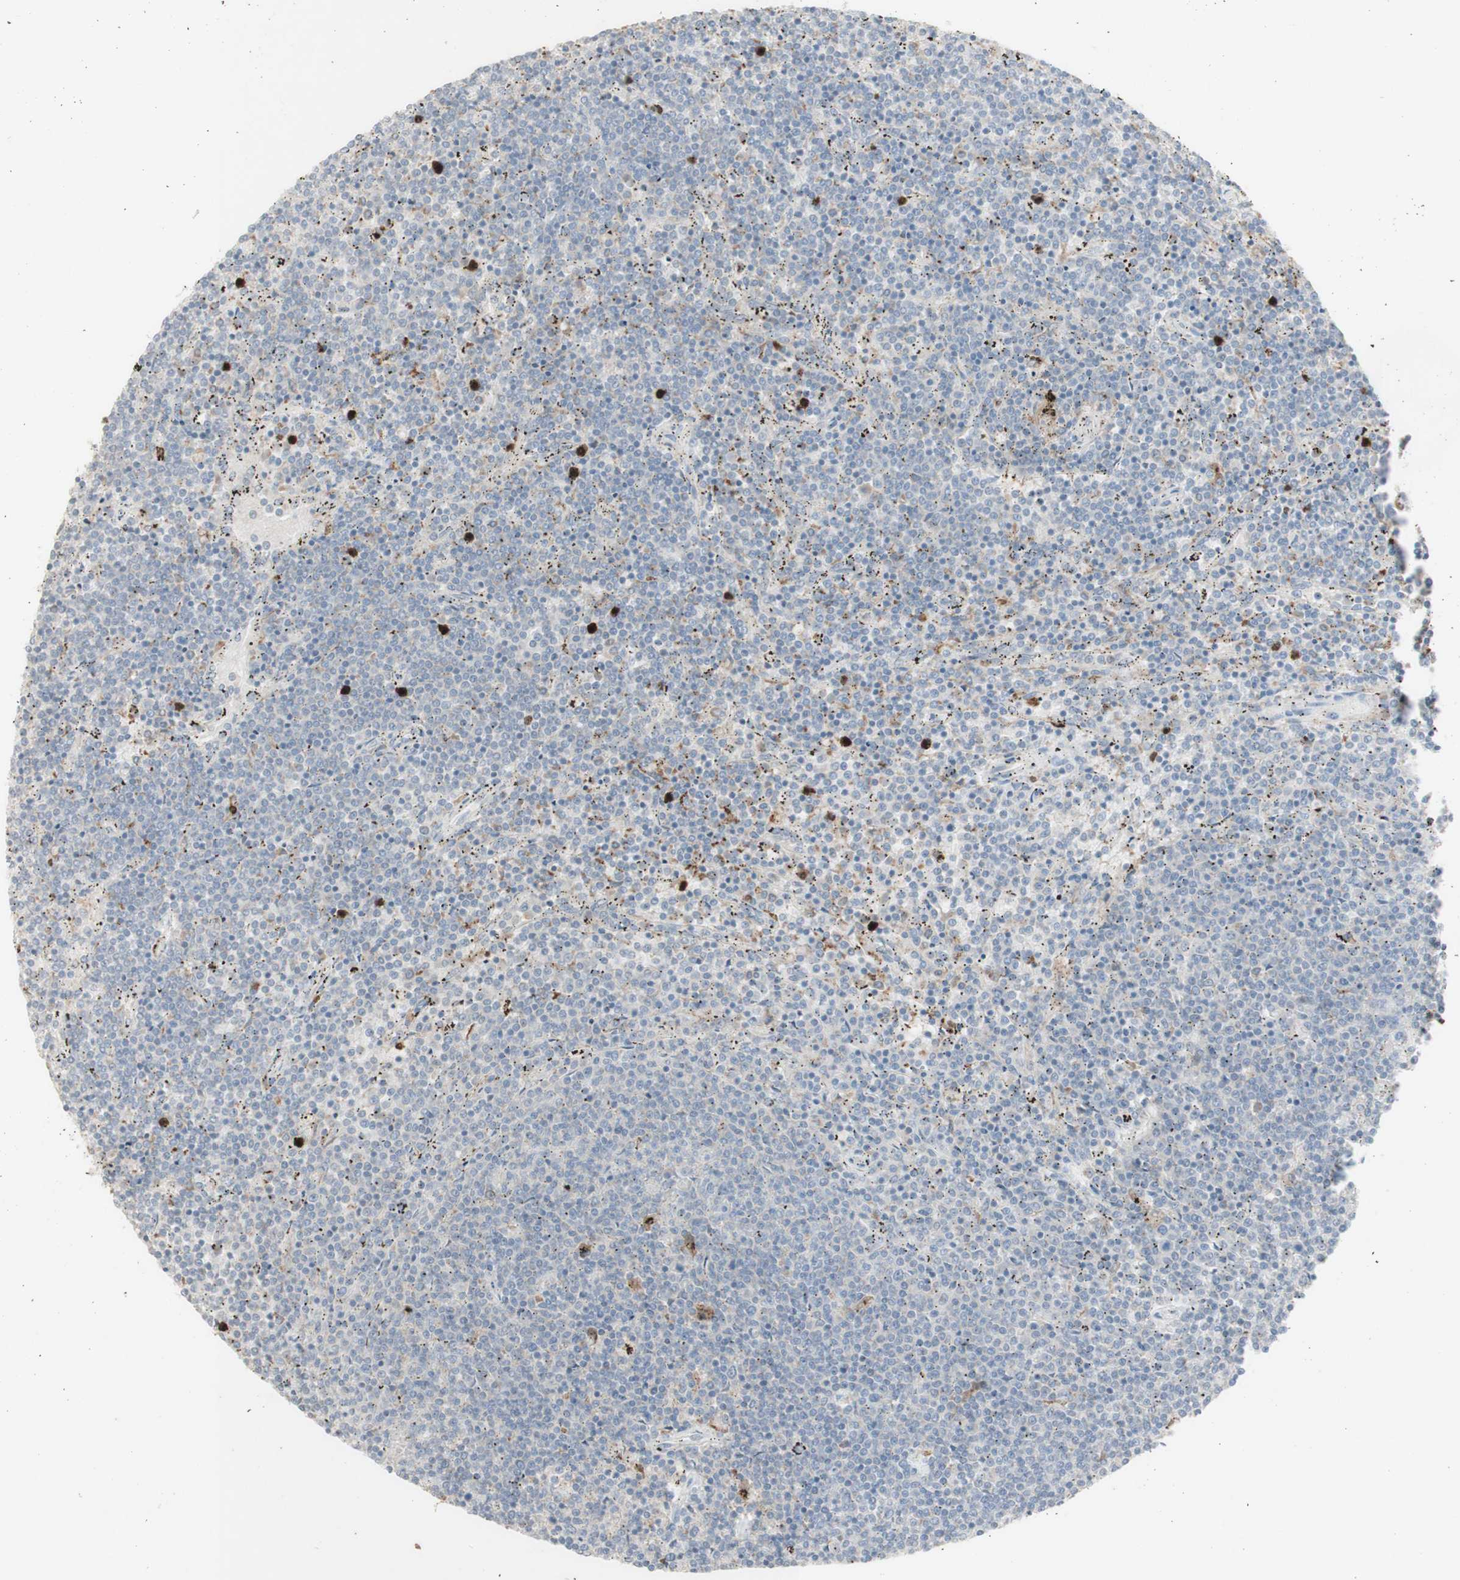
{"staining": {"intensity": "negative", "quantity": "none", "location": "none"}, "tissue": "lymphoma", "cell_type": "Tumor cells", "image_type": "cancer", "snomed": [{"axis": "morphology", "description": "Malignant lymphoma, non-Hodgkin's type, Low grade"}, {"axis": "topography", "description": "Spleen"}], "caption": "Immunohistochemistry (IHC) image of human low-grade malignant lymphoma, non-Hodgkin's type stained for a protein (brown), which reveals no expression in tumor cells.", "gene": "ATP6V1B1", "patient": {"sex": "female", "age": 50}}